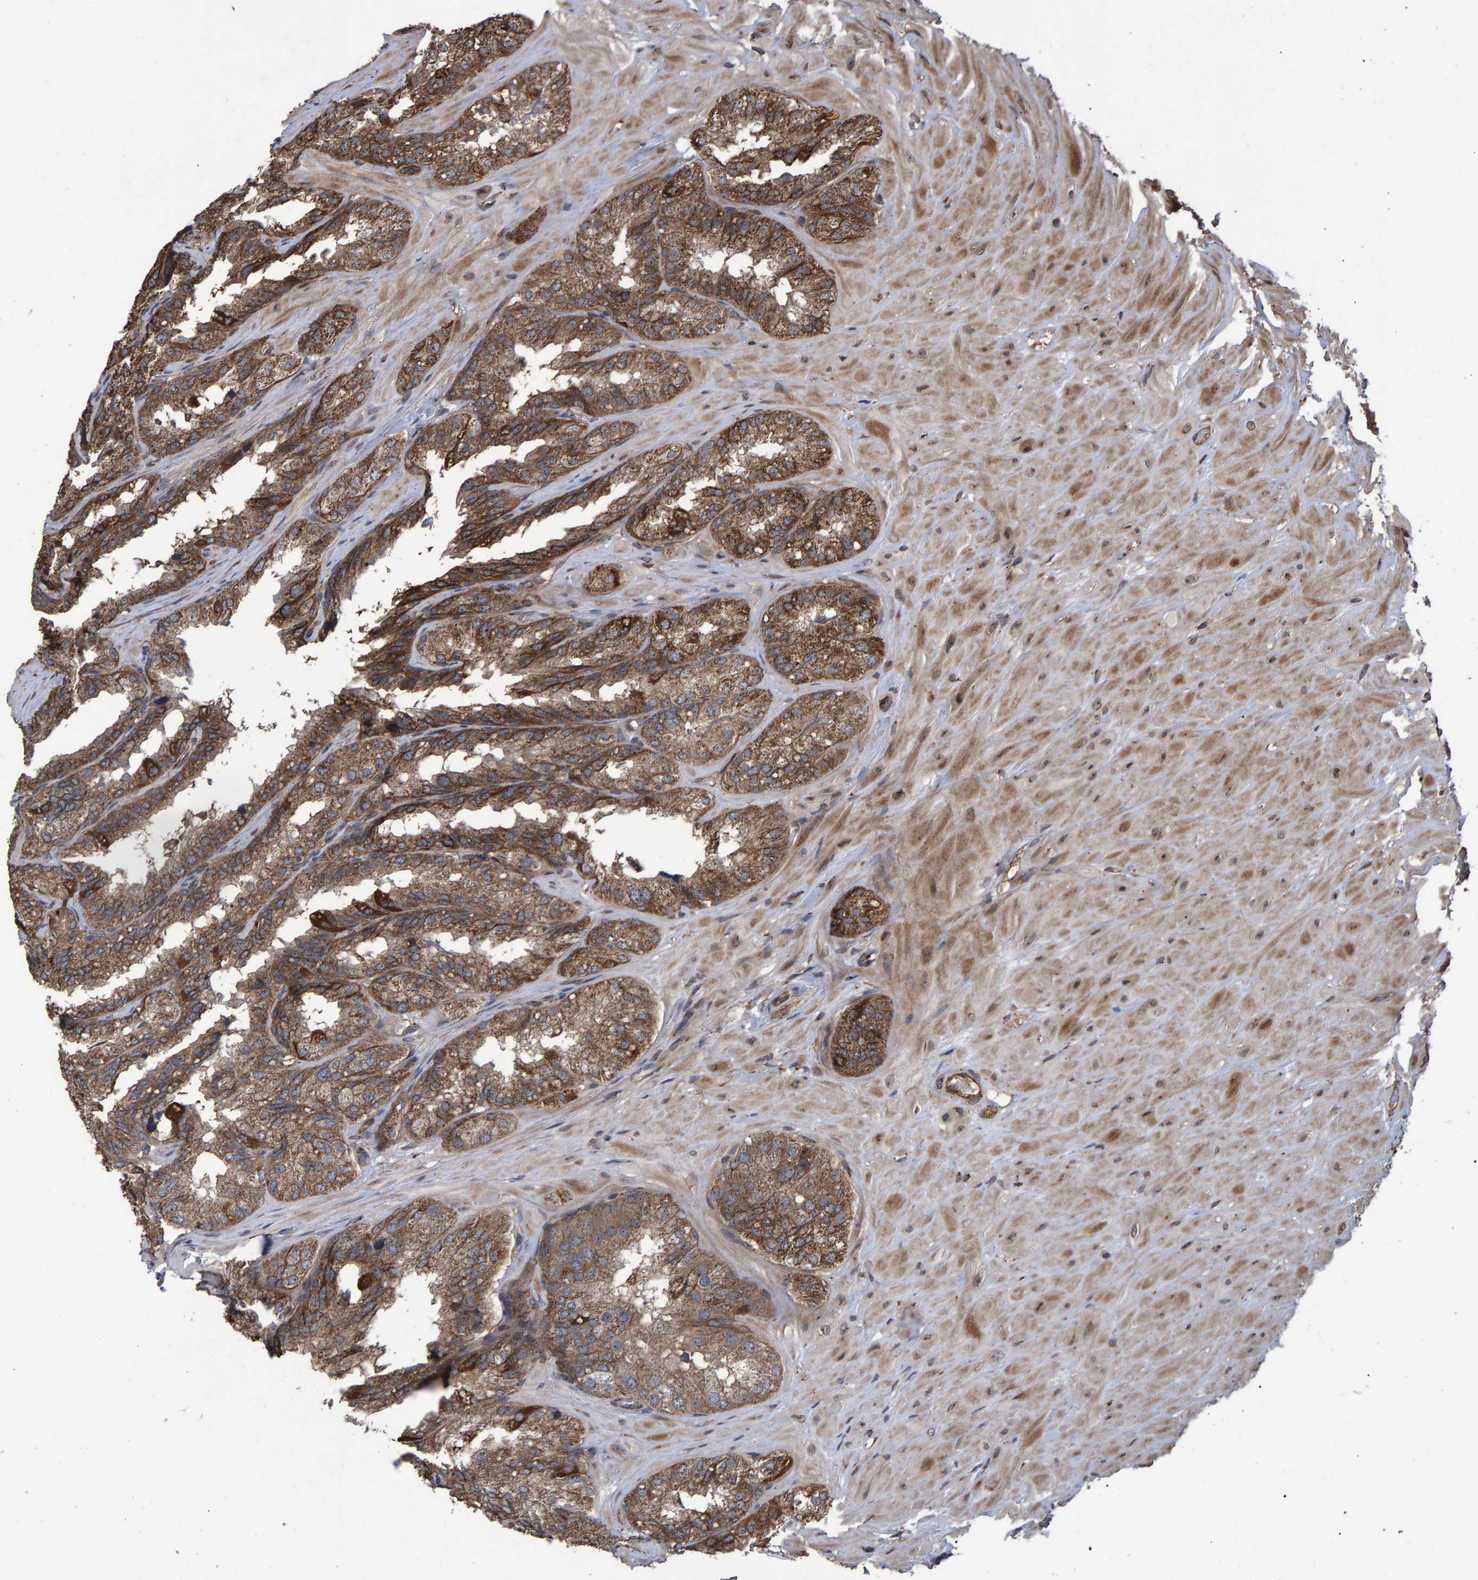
{"staining": {"intensity": "strong", "quantity": ">75%", "location": "cytoplasmic/membranous"}, "tissue": "seminal vesicle", "cell_type": "Glandular cells", "image_type": "normal", "snomed": [{"axis": "morphology", "description": "Normal tissue, NOS"}, {"axis": "topography", "description": "Prostate"}, {"axis": "topography", "description": "Seminal veicle"}], "caption": "A high amount of strong cytoplasmic/membranous expression is appreciated in about >75% of glandular cells in benign seminal vesicle.", "gene": "TRIM68", "patient": {"sex": "male", "age": 51}}